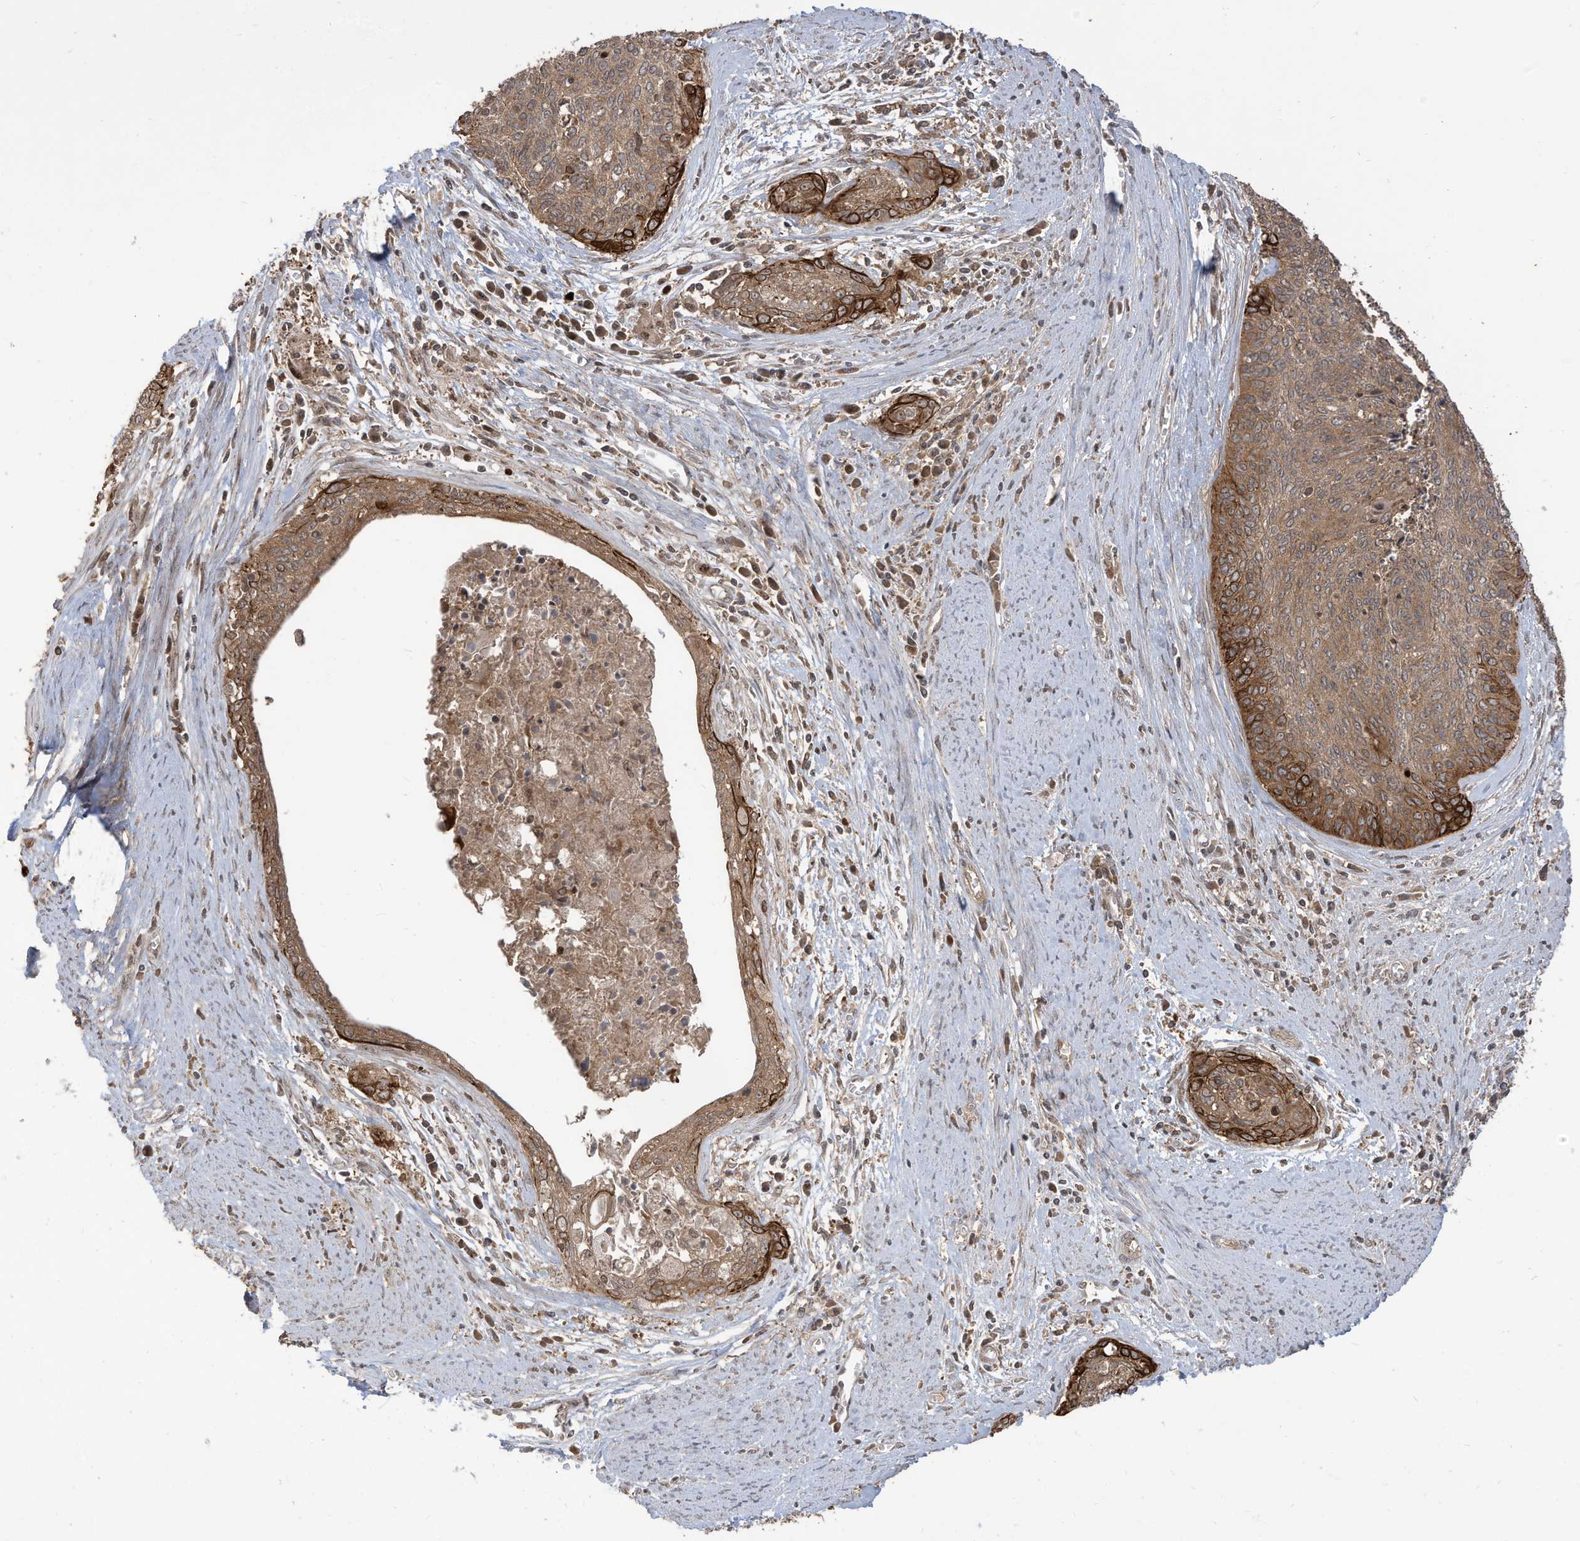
{"staining": {"intensity": "moderate", "quantity": ">75%", "location": "cytoplasmic/membranous"}, "tissue": "cervical cancer", "cell_type": "Tumor cells", "image_type": "cancer", "snomed": [{"axis": "morphology", "description": "Squamous cell carcinoma, NOS"}, {"axis": "topography", "description": "Cervix"}], "caption": "Protein expression analysis of cervical cancer shows moderate cytoplasmic/membranous positivity in about >75% of tumor cells.", "gene": "CARF", "patient": {"sex": "female", "age": 55}}